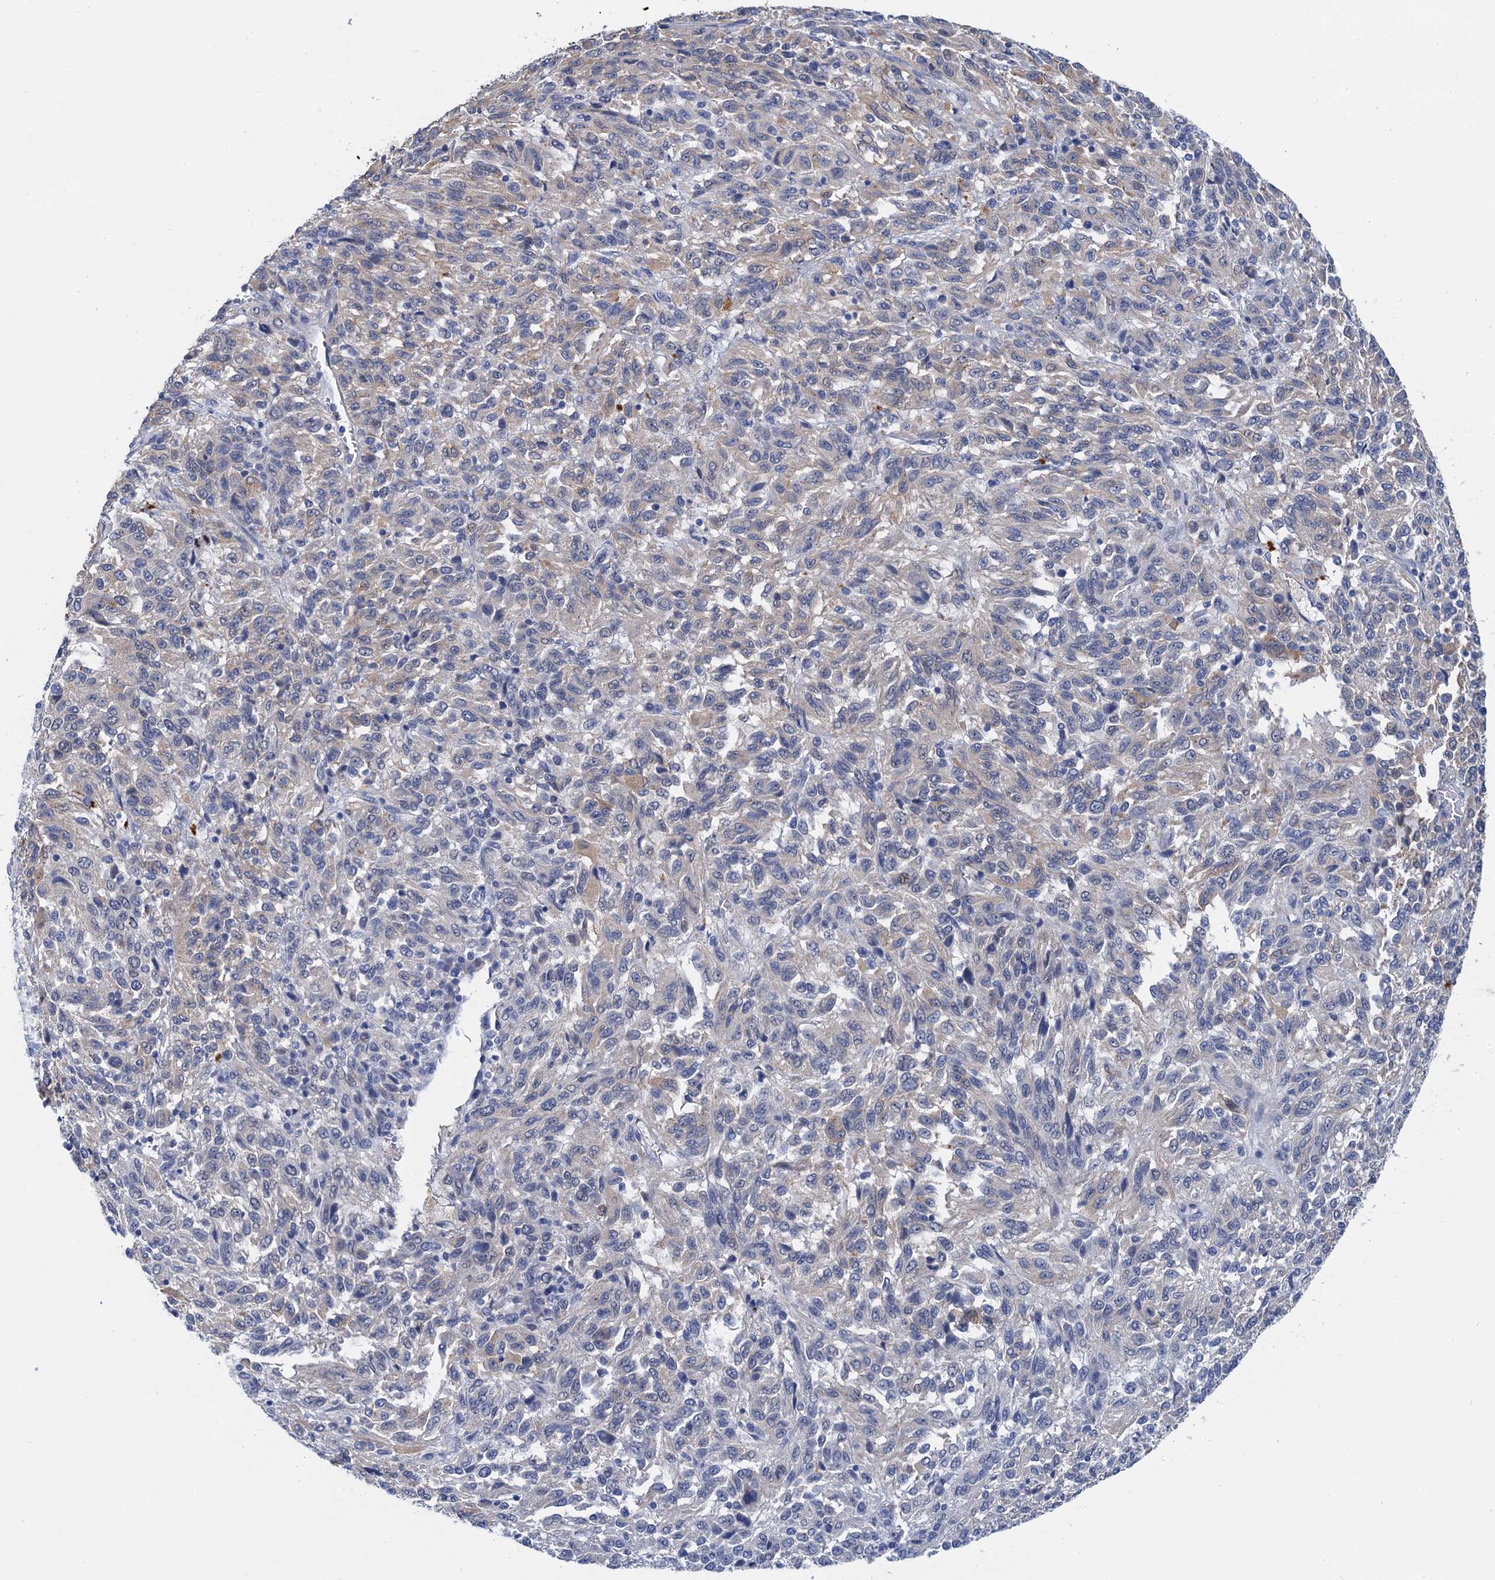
{"staining": {"intensity": "weak", "quantity": "<25%", "location": "cytoplasmic/membranous"}, "tissue": "melanoma", "cell_type": "Tumor cells", "image_type": "cancer", "snomed": [{"axis": "morphology", "description": "Malignant melanoma, Metastatic site"}, {"axis": "topography", "description": "Lung"}], "caption": "Melanoma was stained to show a protein in brown. There is no significant staining in tumor cells.", "gene": "TMEM39B", "patient": {"sex": "male", "age": 64}}